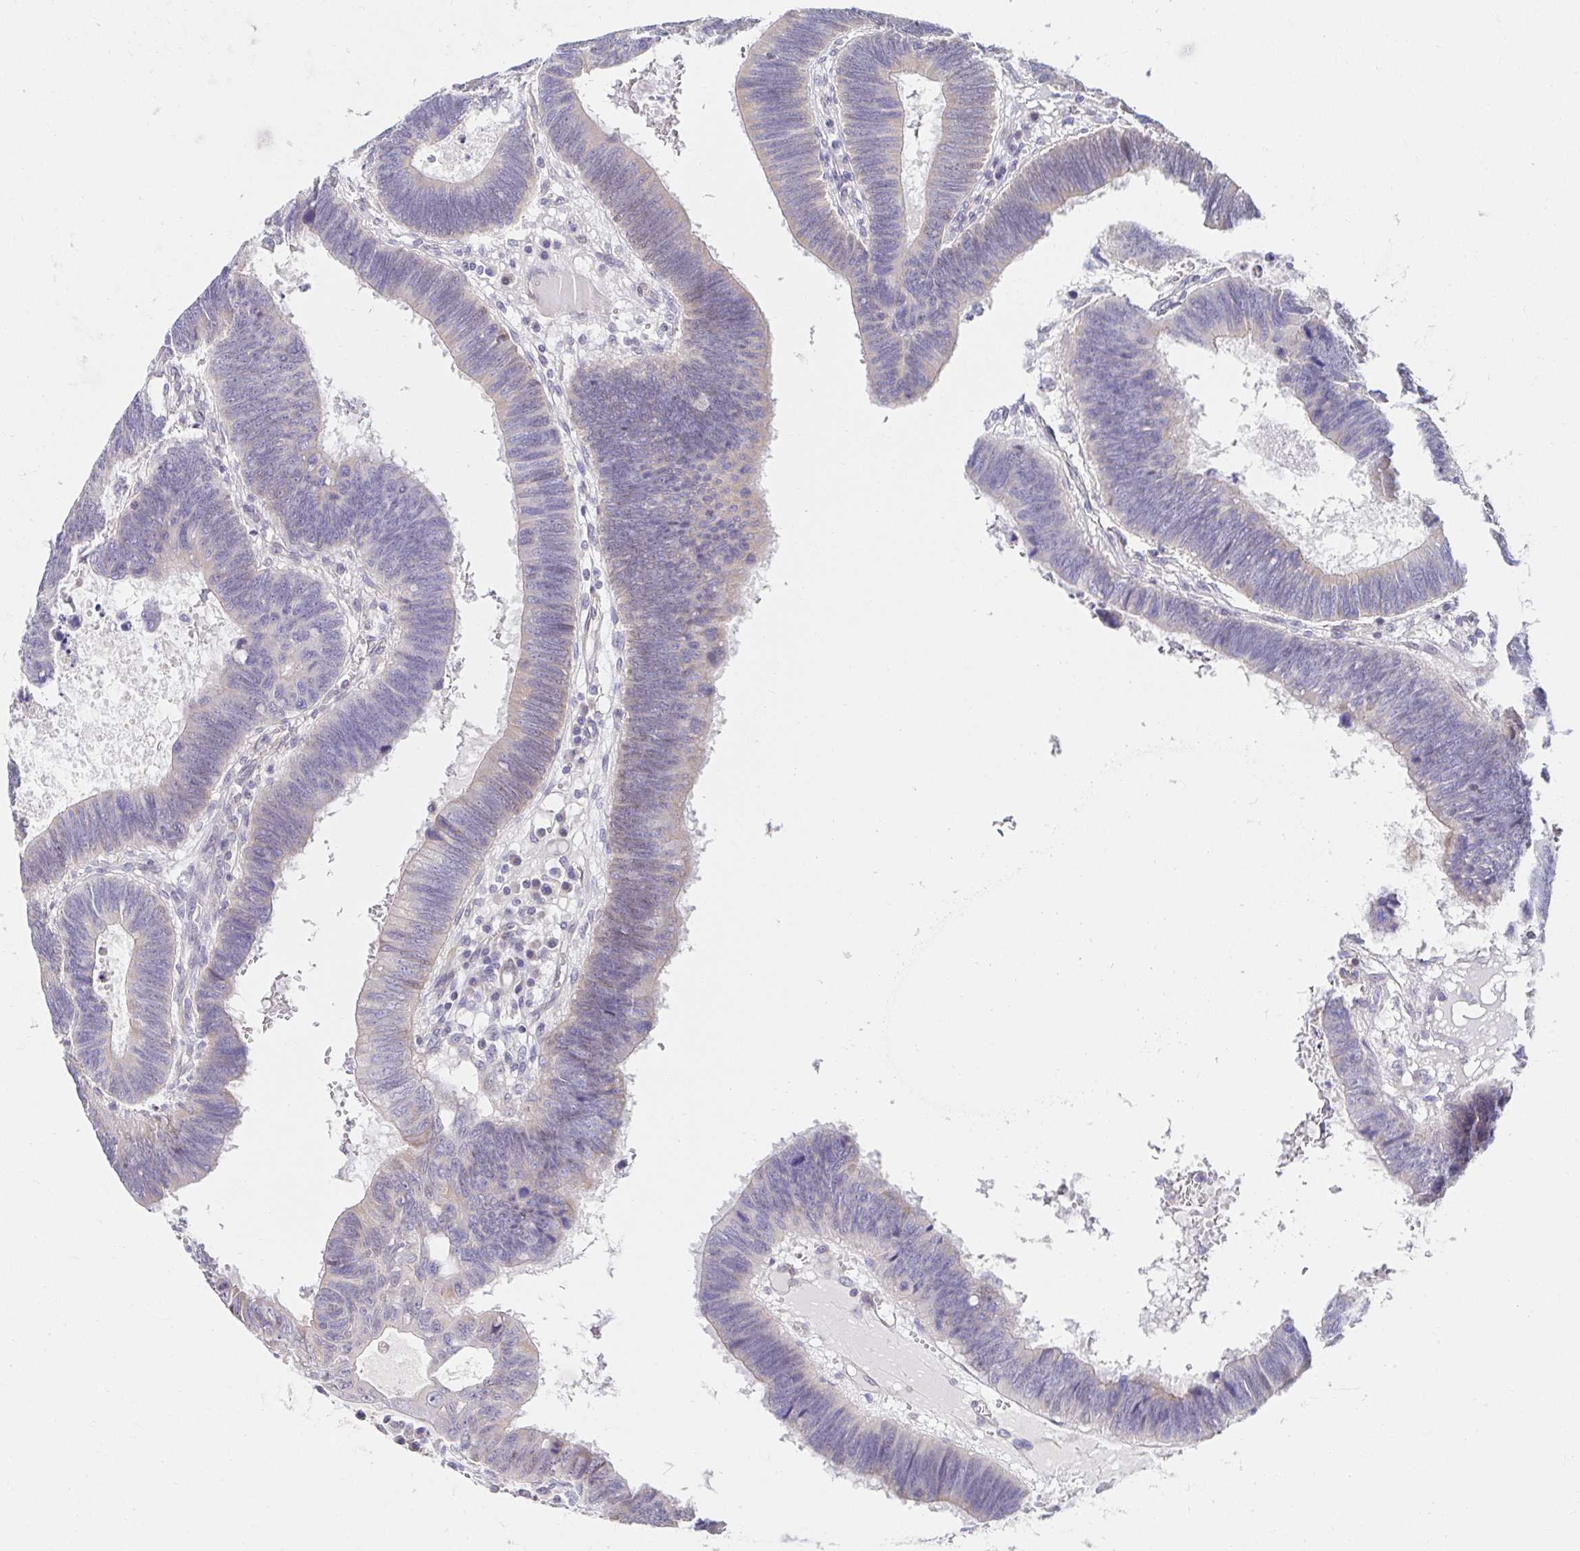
{"staining": {"intensity": "negative", "quantity": "none", "location": "none"}, "tissue": "colorectal cancer", "cell_type": "Tumor cells", "image_type": "cancer", "snomed": [{"axis": "morphology", "description": "Adenocarcinoma, NOS"}, {"axis": "topography", "description": "Colon"}], "caption": "DAB immunohistochemical staining of colorectal cancer shows no significant positivity in tumor cells. (Immunohistochemistry (ihc), brightfield microscopy, high magnification).", "gene": "AKAP14", "patient": {"sex": "male", "age": 62}}